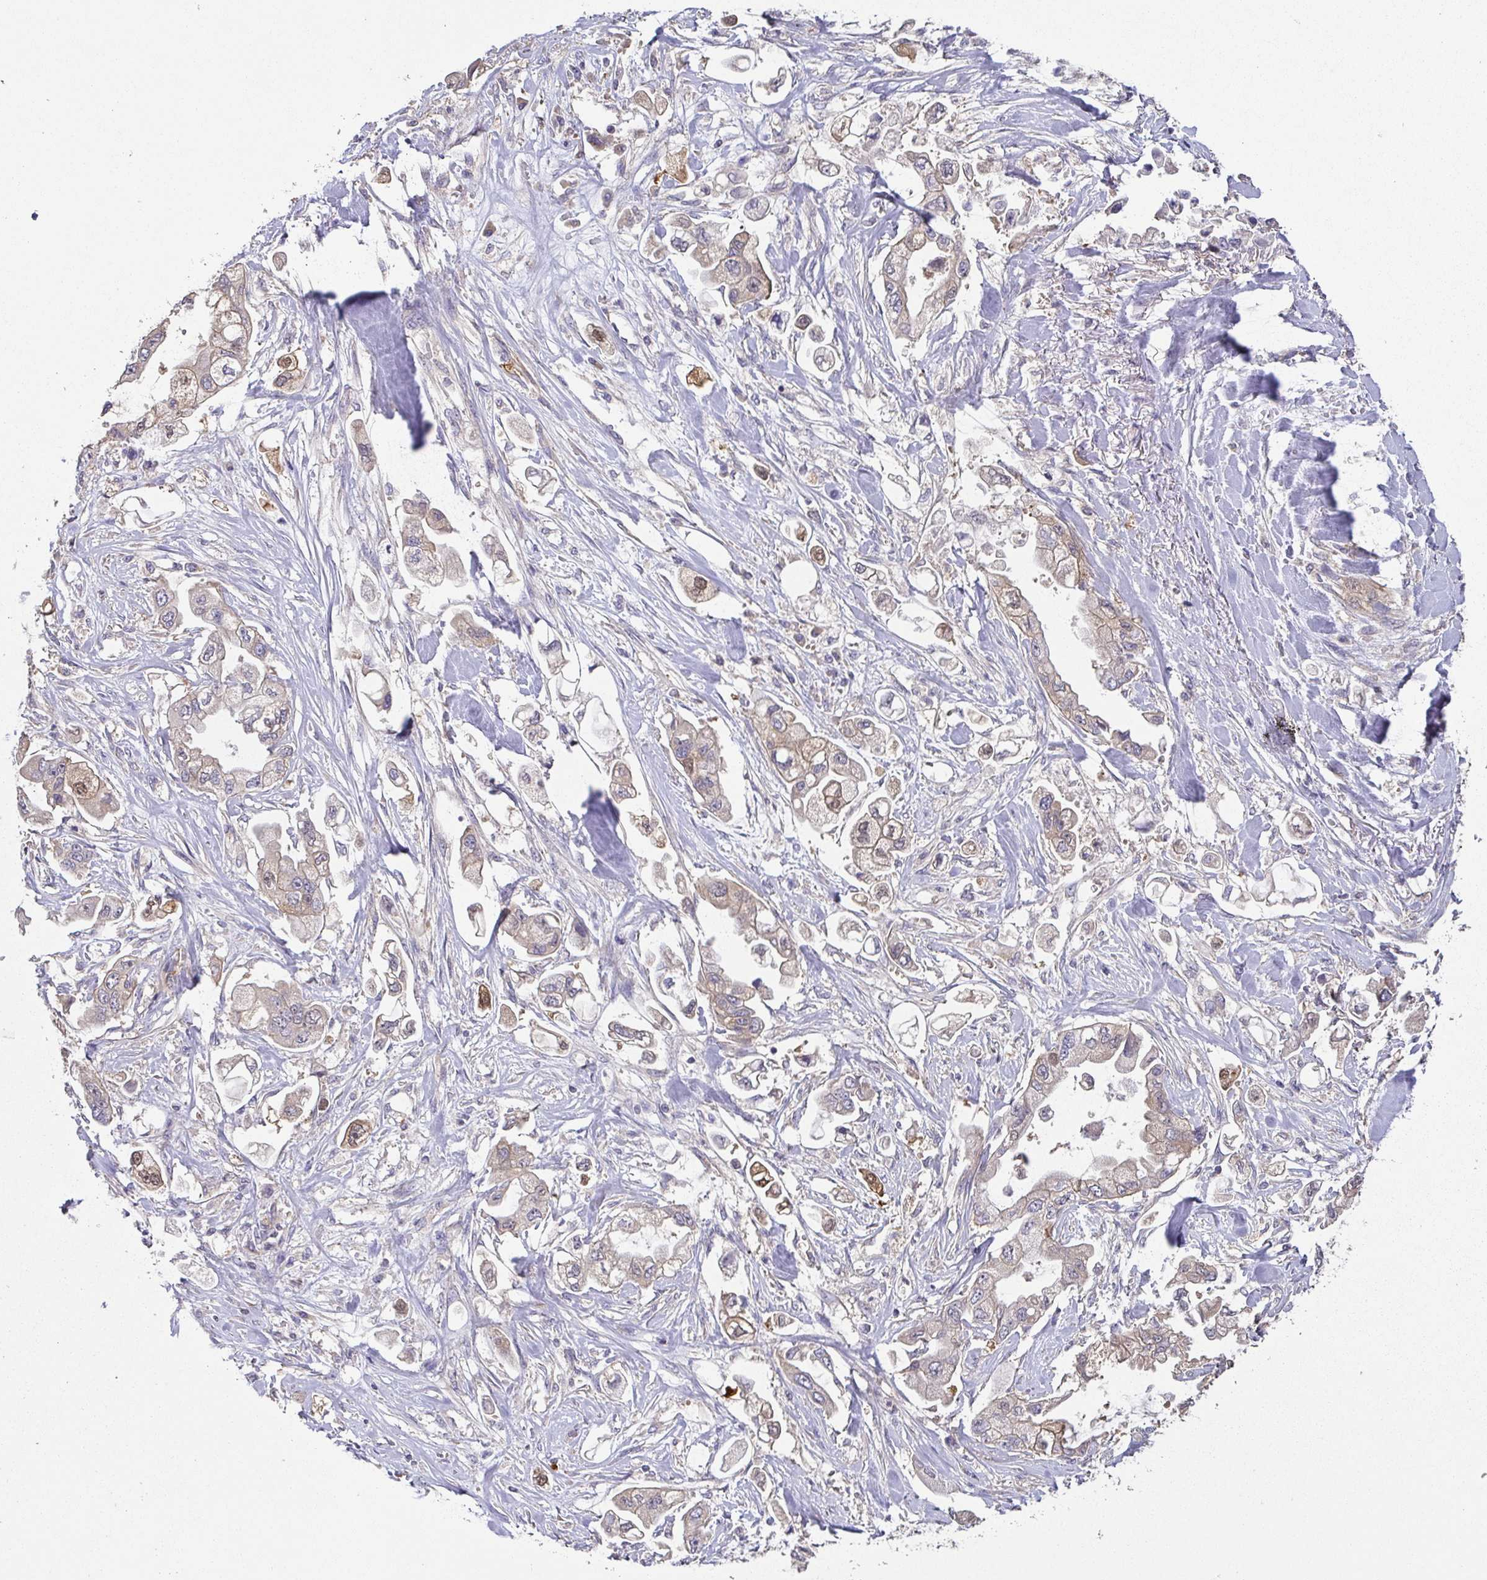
{"staining": {"intensity": "weak", "quantity": "<25%", "location": "cytoplasmic/membranous,nuclear"}, "tissue": "stomach cancer", "cell_type": "Tumor cells", "image_type": "cancer", "snomed": [{"axis": "morphology", "description": "Adenocarcinoma, NOS"}, {"axis": "topography", "description": "Stomach"}], "caption": "An image of human stomach adenocarcinoma is negative for staining in tumor cells. (Stains: DAB immunohistochemistry (IHC) with hematoxylin counter stain, Microscopy: brightfield microscopy at high magnification).", "gene": "EIF3D", "patient": {"sex": "male", "age": 62}}